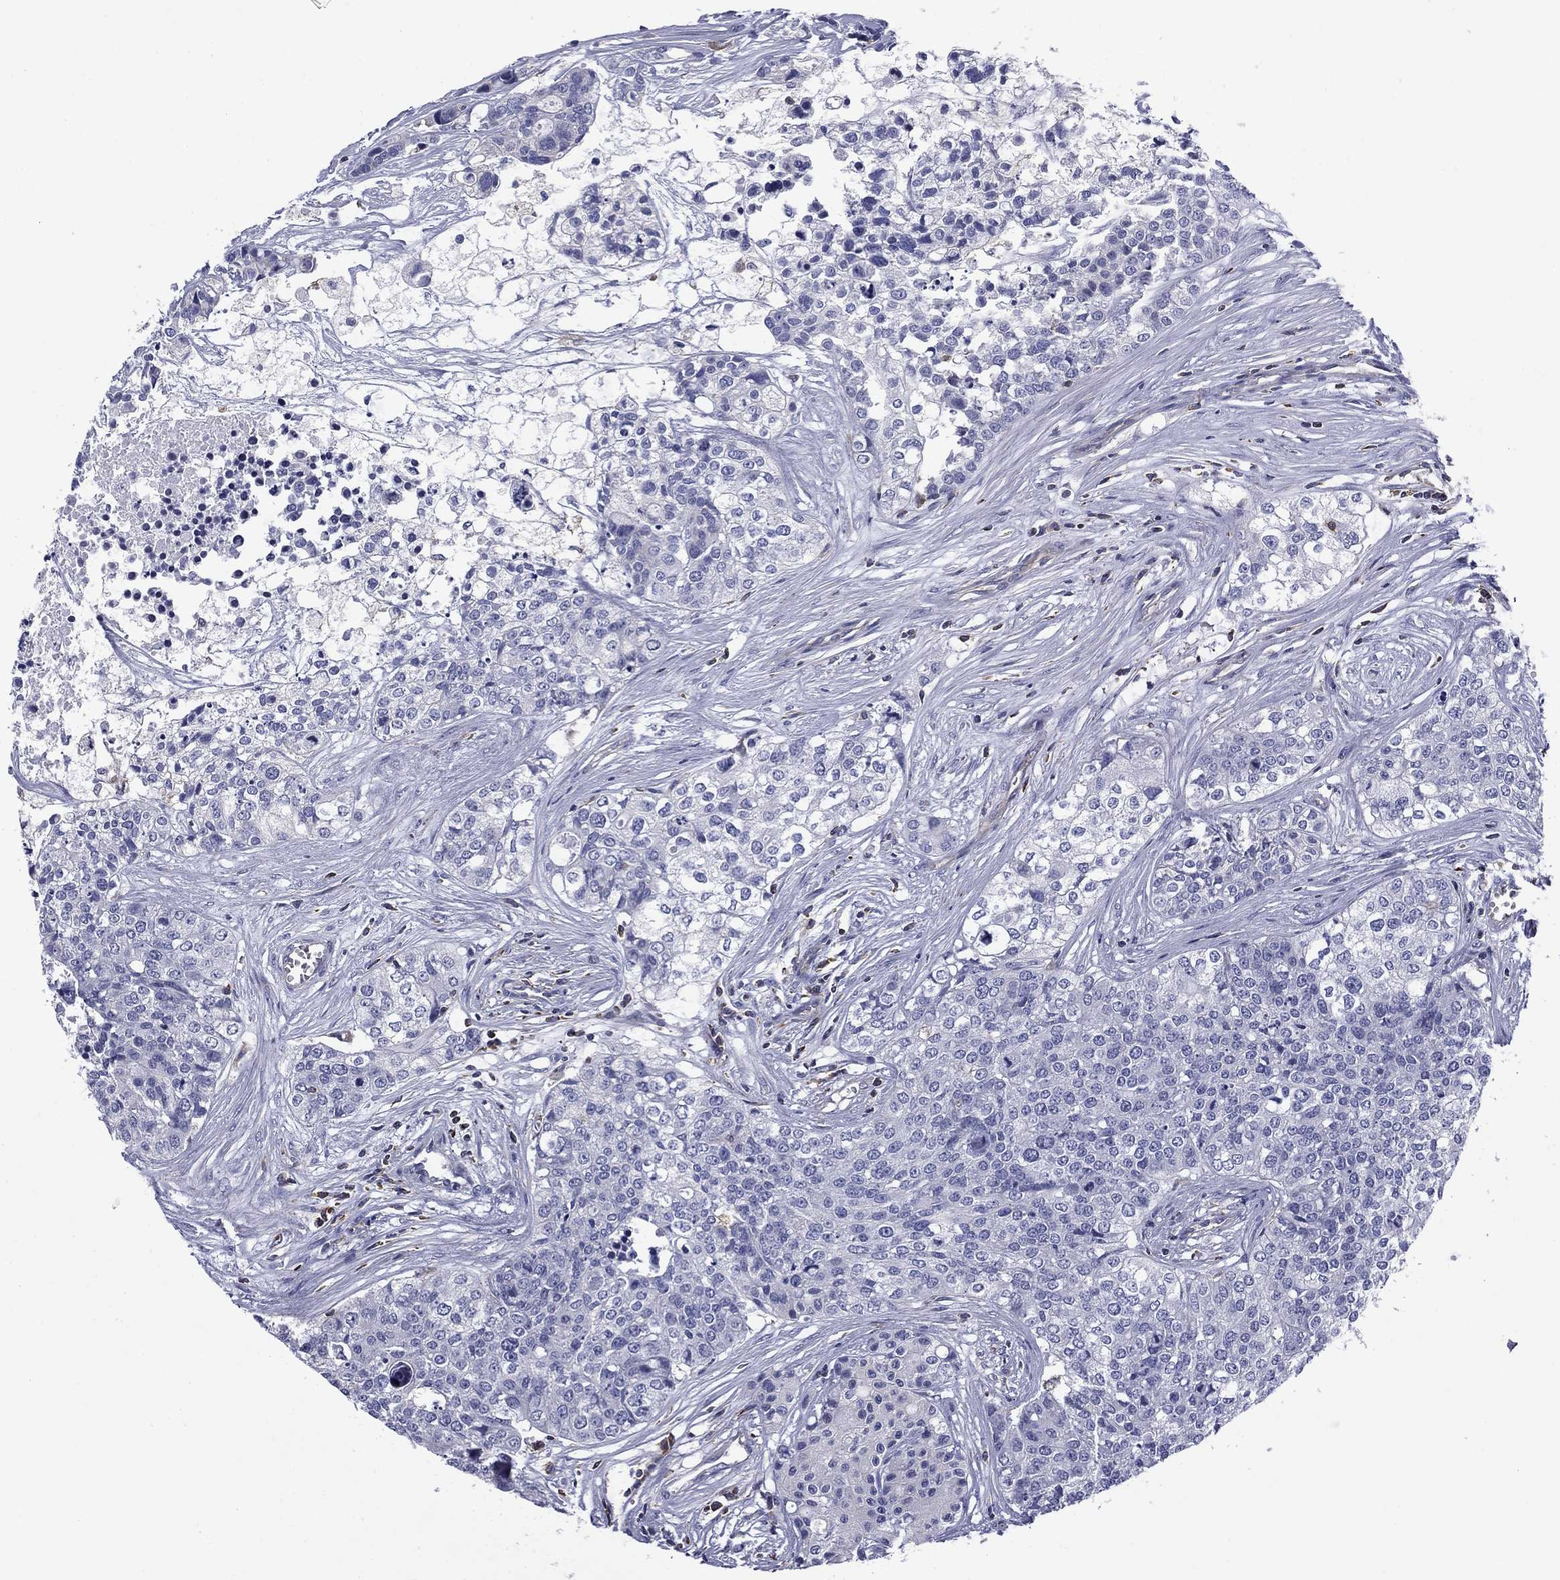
{"staining": {"intensity": "negative", "quantity": "none", "location": "none"}, "tissue": "carcinoid", "cell_type": "Tumor cells", "image_type": "cancer", "snomed": [{"axis": "morphology", "description": "Carcinoid, malignant, NOS"}, {"axis": "topography", "description": "Colon"}], "caption": "Image shows no significant protein staining in tumor cells of carcinoid.", "gene": "ARHGAP45", "patient": {"sex": "male", "age": 81}}